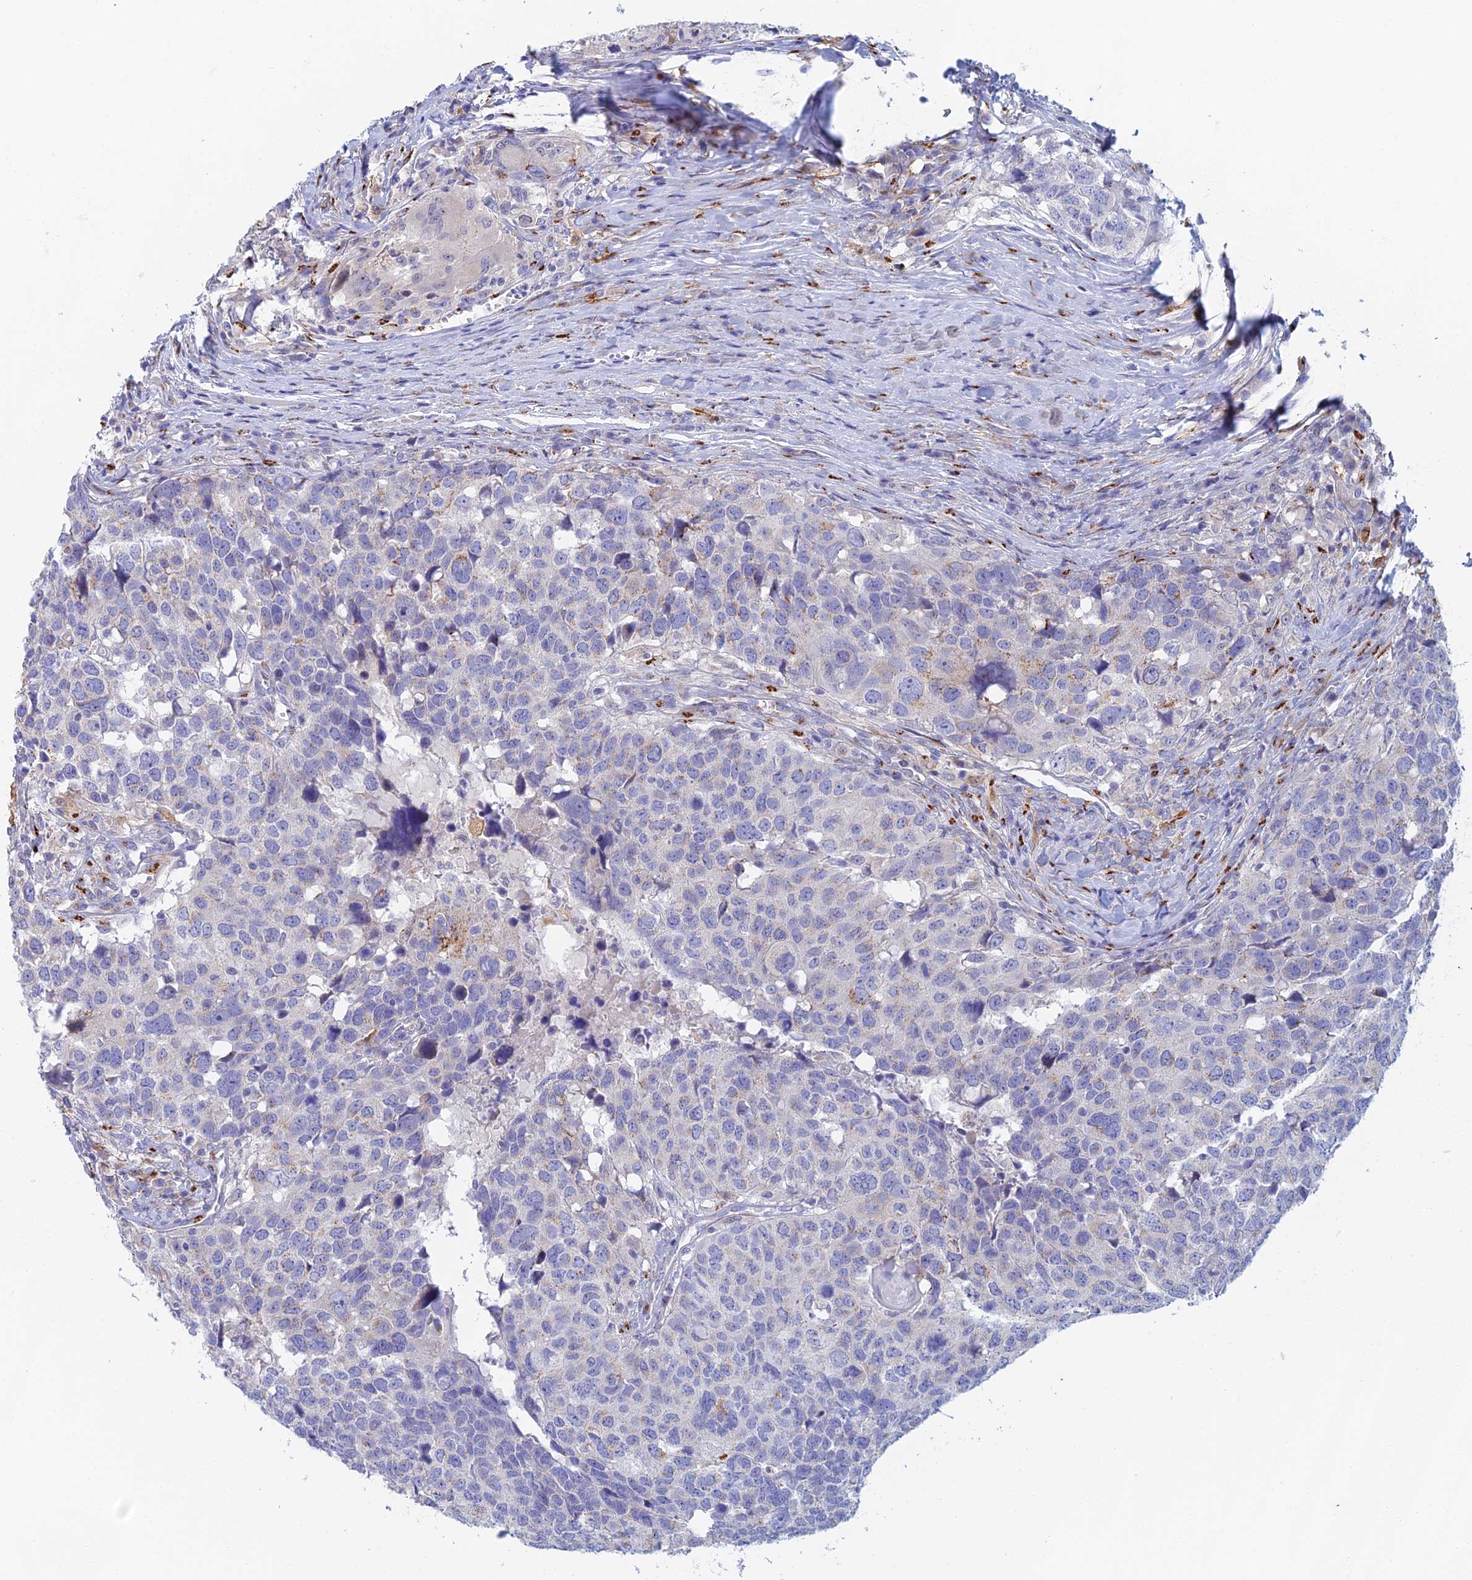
{"staining": {"intensity": "negative", "quantity": "none", "location": "none"}, "tissue": "head and neck cancer", "cell_type": "Tumor cells", "image_type": "cancer", "snomed": [{"axis": "morphology", "description": "Squamous cell carcinoma, NOS"}, {"axis": "topography", "description": "Head-Neck"}], "caption": "Immunohistochemistry image of head and neck cancer (squamous cell carcinoma) stained for a protein (brown), which exhibits no staining in tumor cells. Brightfield microscopy of immunohistochemistry stained with DAB (3,3'-diaminobenzidine) (brown) and hematoxylin (blue), captured at high magnification.", "gene": "SLC24A3", "patient": {"sex": "male", "age": 66}}